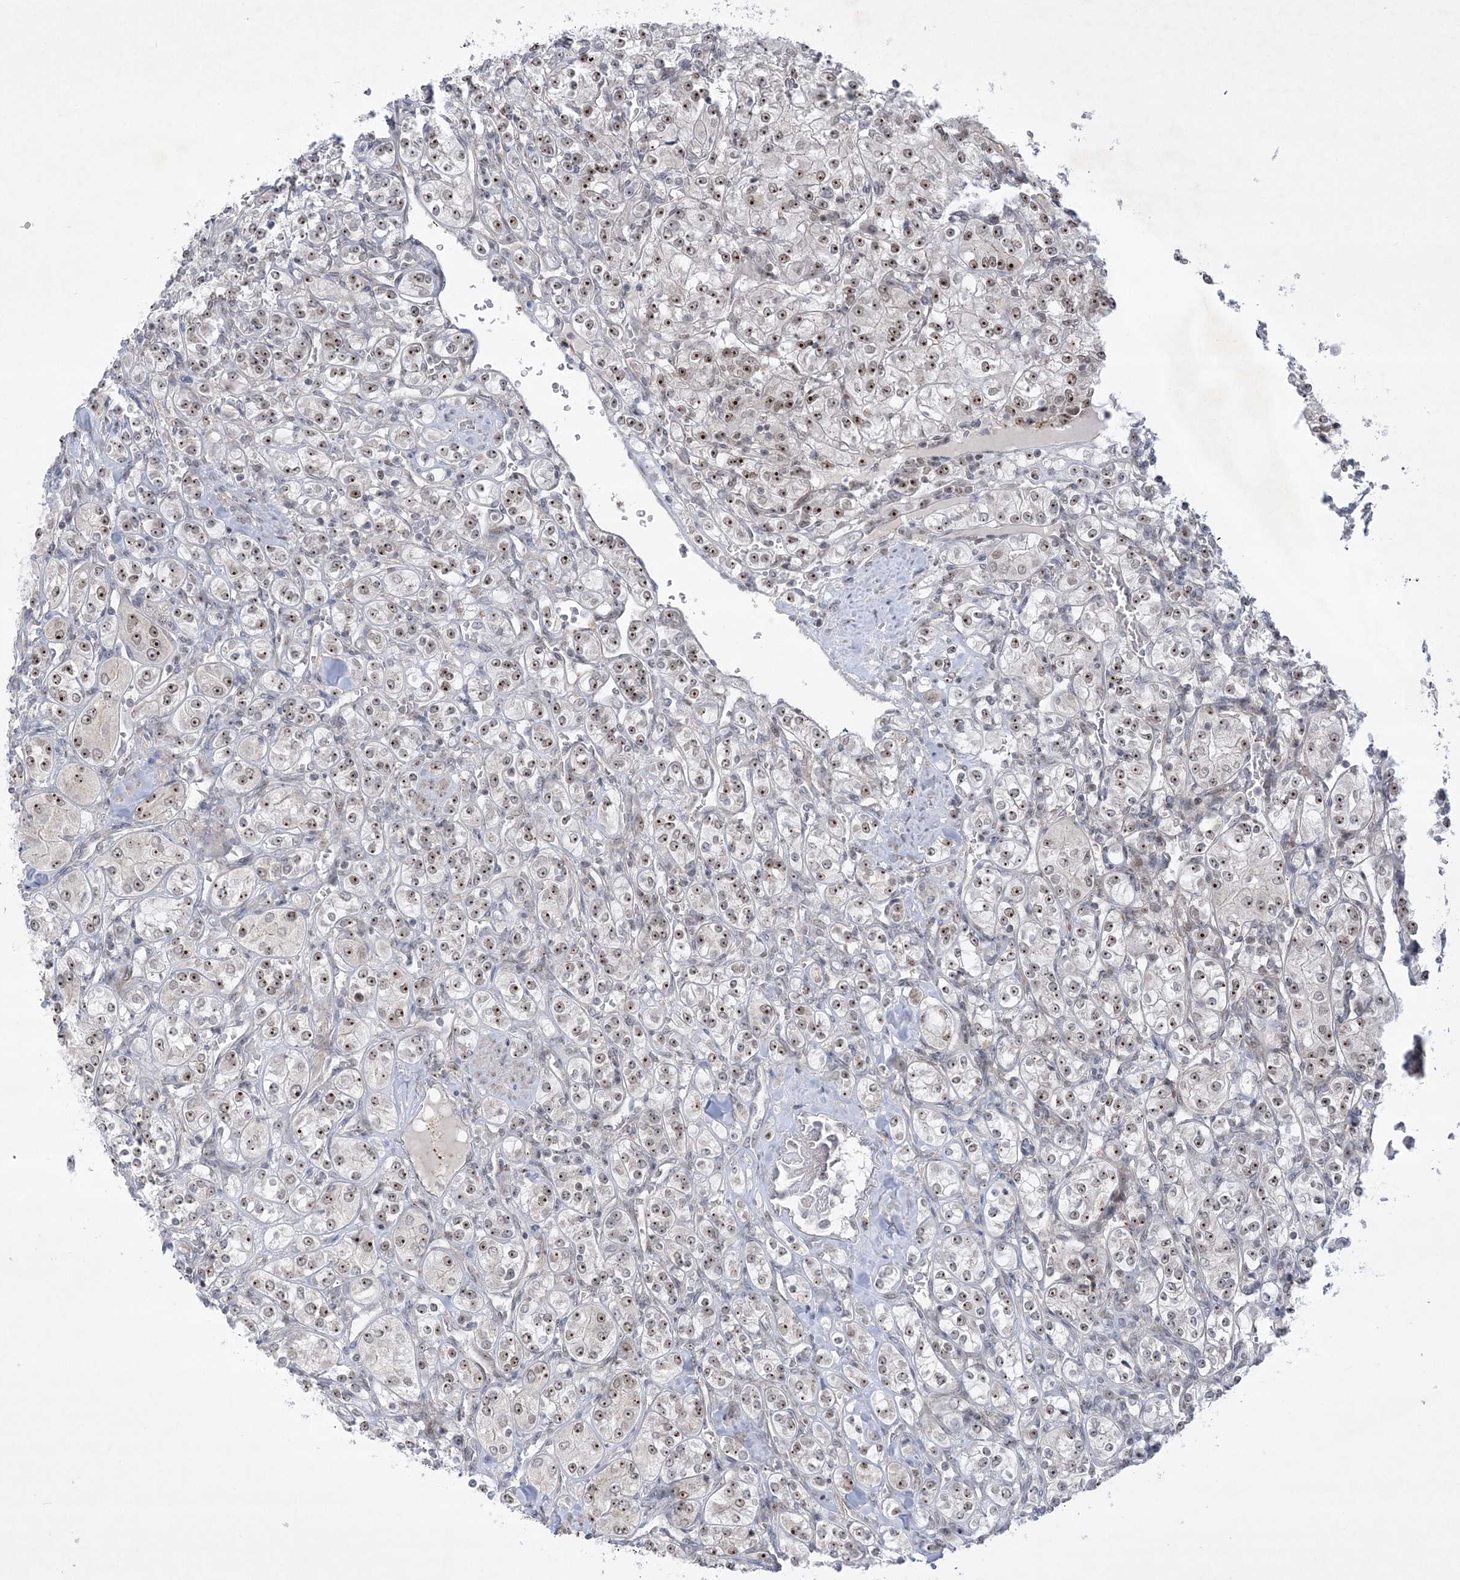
{"staining": {"intensity": "moderate", "quantity": ">75%", "location": "nuclear"}, "tissue": "renal cancer", "cell_type": "Tumor cells", "image_type": "cancer", "snomed": [{"axis": "morphology", "description": "Adenocarcinoma, NOS"}, {"axis": "topography", "description": "Kidney"}], "caption": "Brown immunohistochemical staining in renal cancer (adenocarcinoma) shows moderate nuclear positivity in approximately >75% of tumor cells. (DAB (3,3'-diaminobenzidine) = brown stain, brightfield microscopy at high magnification).", "gene": "NPM3", "patient": {"sex": "male", "age": 77}}